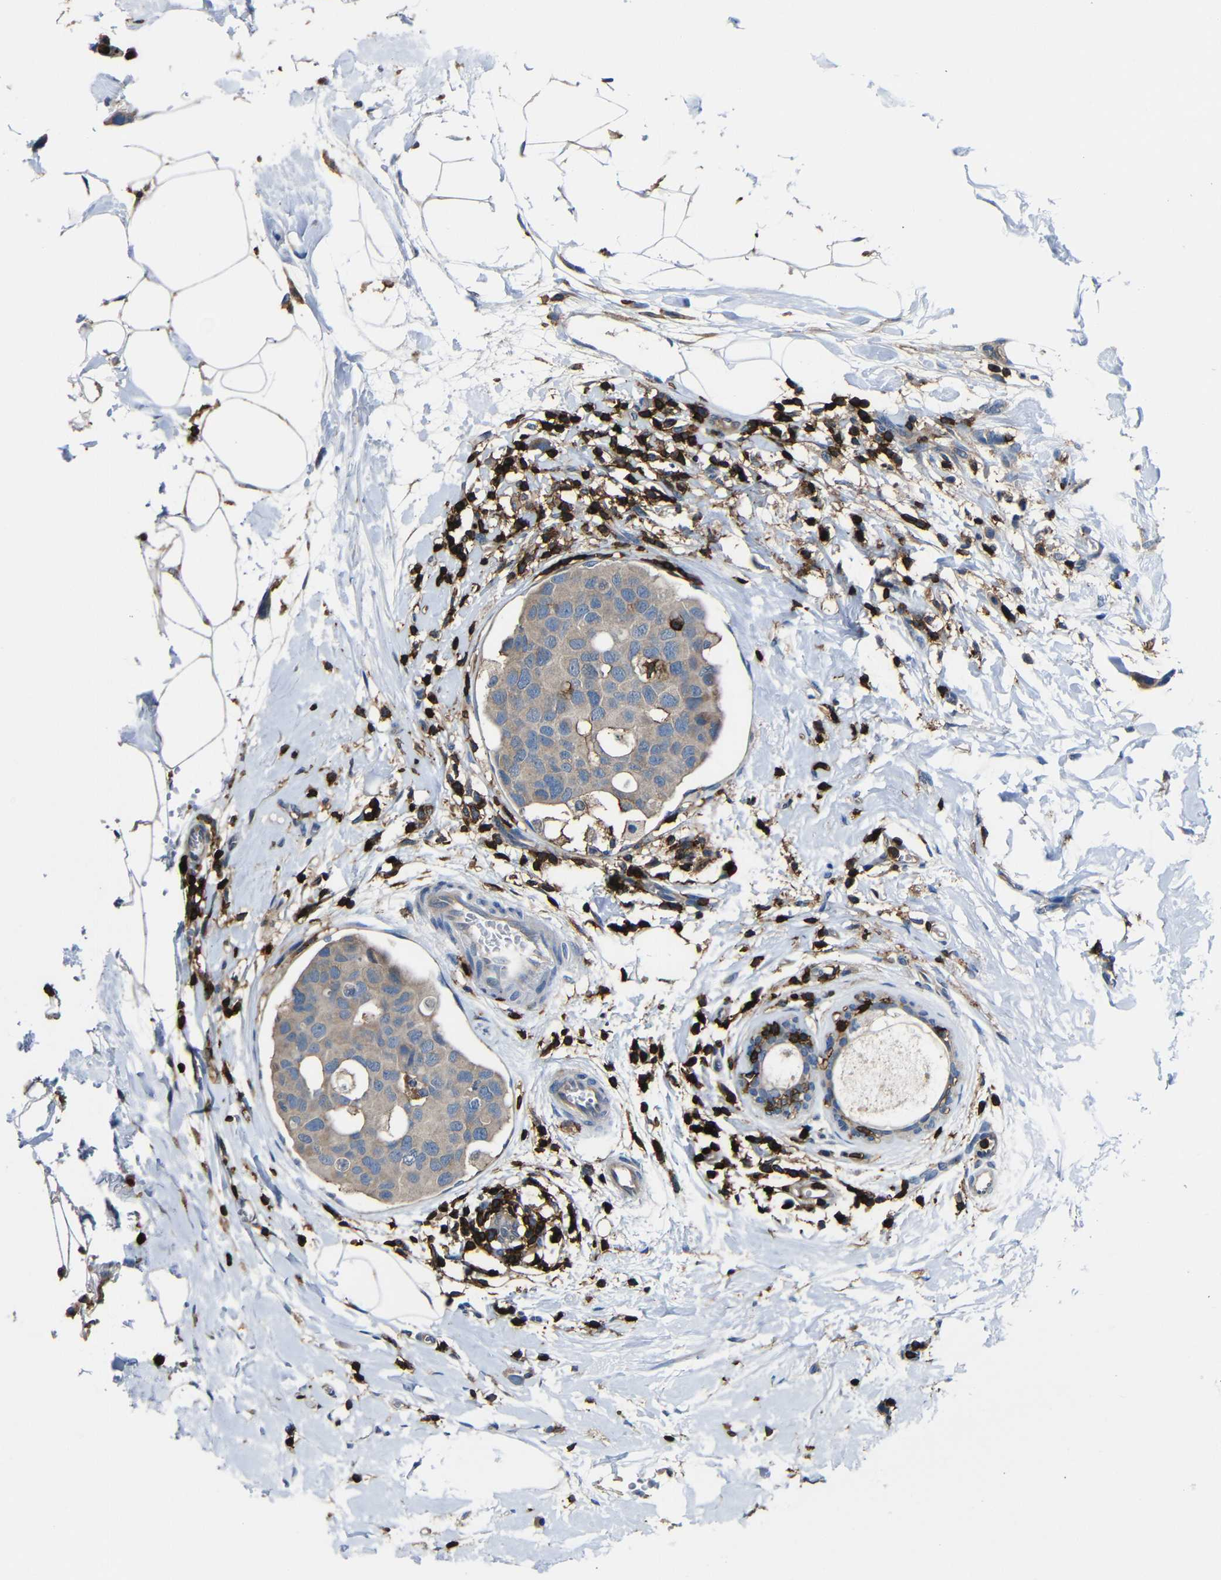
{"staining": {"intensity": "weak", "quantity": ">75%", "location": "cytoplasmic/membranous"}, "tissue": "breast cancer", "cell_type": "Tumor cells", "image_type": "cancer", "snomed": [{"axis": "morphology", "description": "Normal tissue, NOS"}, {"axis": "morphology", "description": "Duct carcinoma"}, {"axis": "topography", "description": "Breast"}], "caption": "There is low levels of weak cytoplasmic/membranous staining in tumor cells of infiltrating ductal carcinoma (breast), as demonstrated by immunohistochemical staining (brown color).", "gene": "P2RY12", "patient": {"sex": "female", "age": 50}}